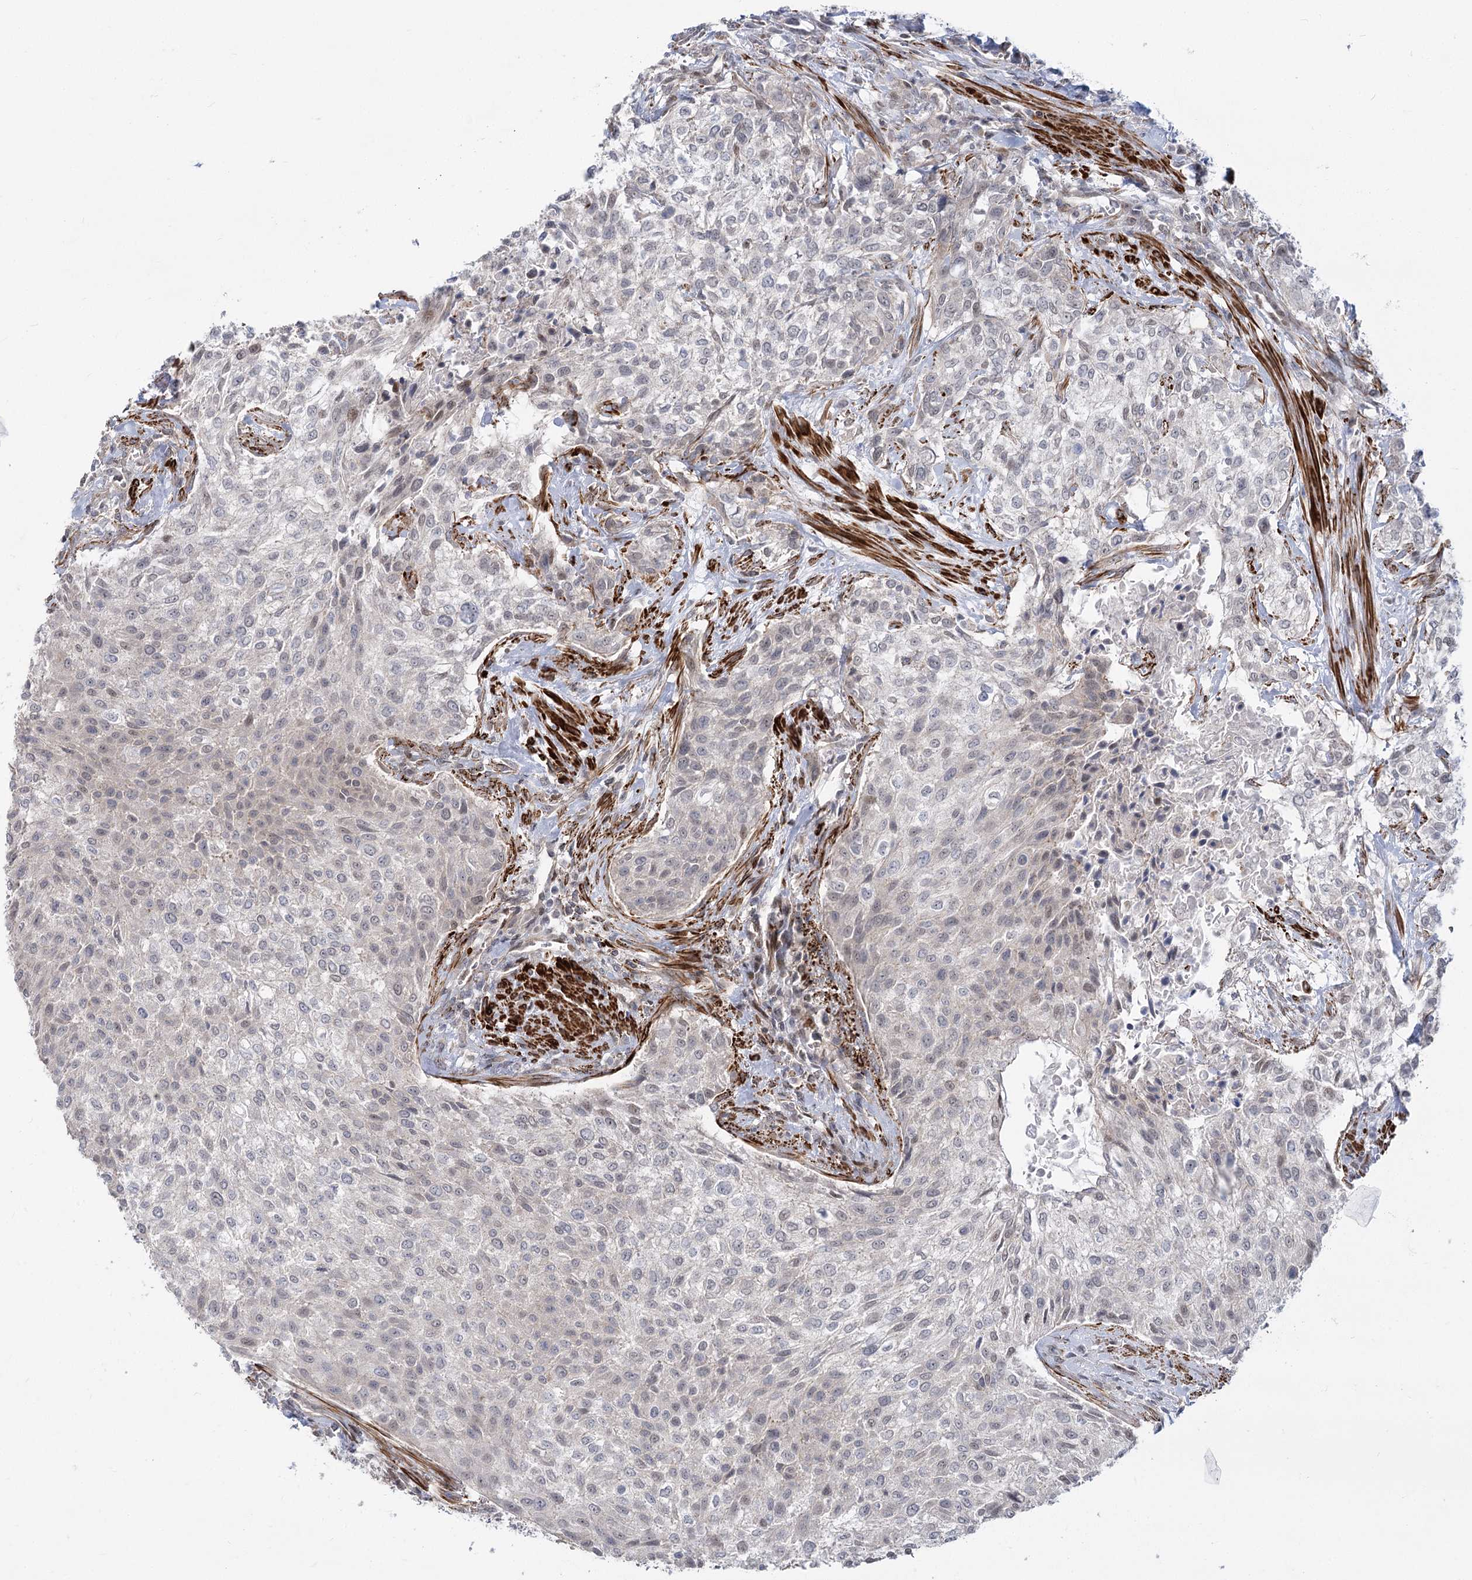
{"staining": {"intensity": "weak", "quantity": "25%-75%", "location": "nuclear"}, "tissue": "urothelial cancer", "cell_type": "Tumor cells", "image_type": "cancer", "snomed": [{"axis": "morphology", "description": "Normal tissue, NOS"}, {"axis": "morphology", "description": "Urothelial carcinoma, NOS"}, {"axis": "topography", "description": "Urinary bladder"}, {"axis": "topography", "description": "Peripheral nerve tissue"}], "caption": "Immunohistochemistry image of urothelial cancer stained for a protein (brown), which reveals low levels of weak nuclear expression in approximately 25%-75% of tumor cells.", "gene": "ARSI", "patient": {"sex": "male", "age": 35}}